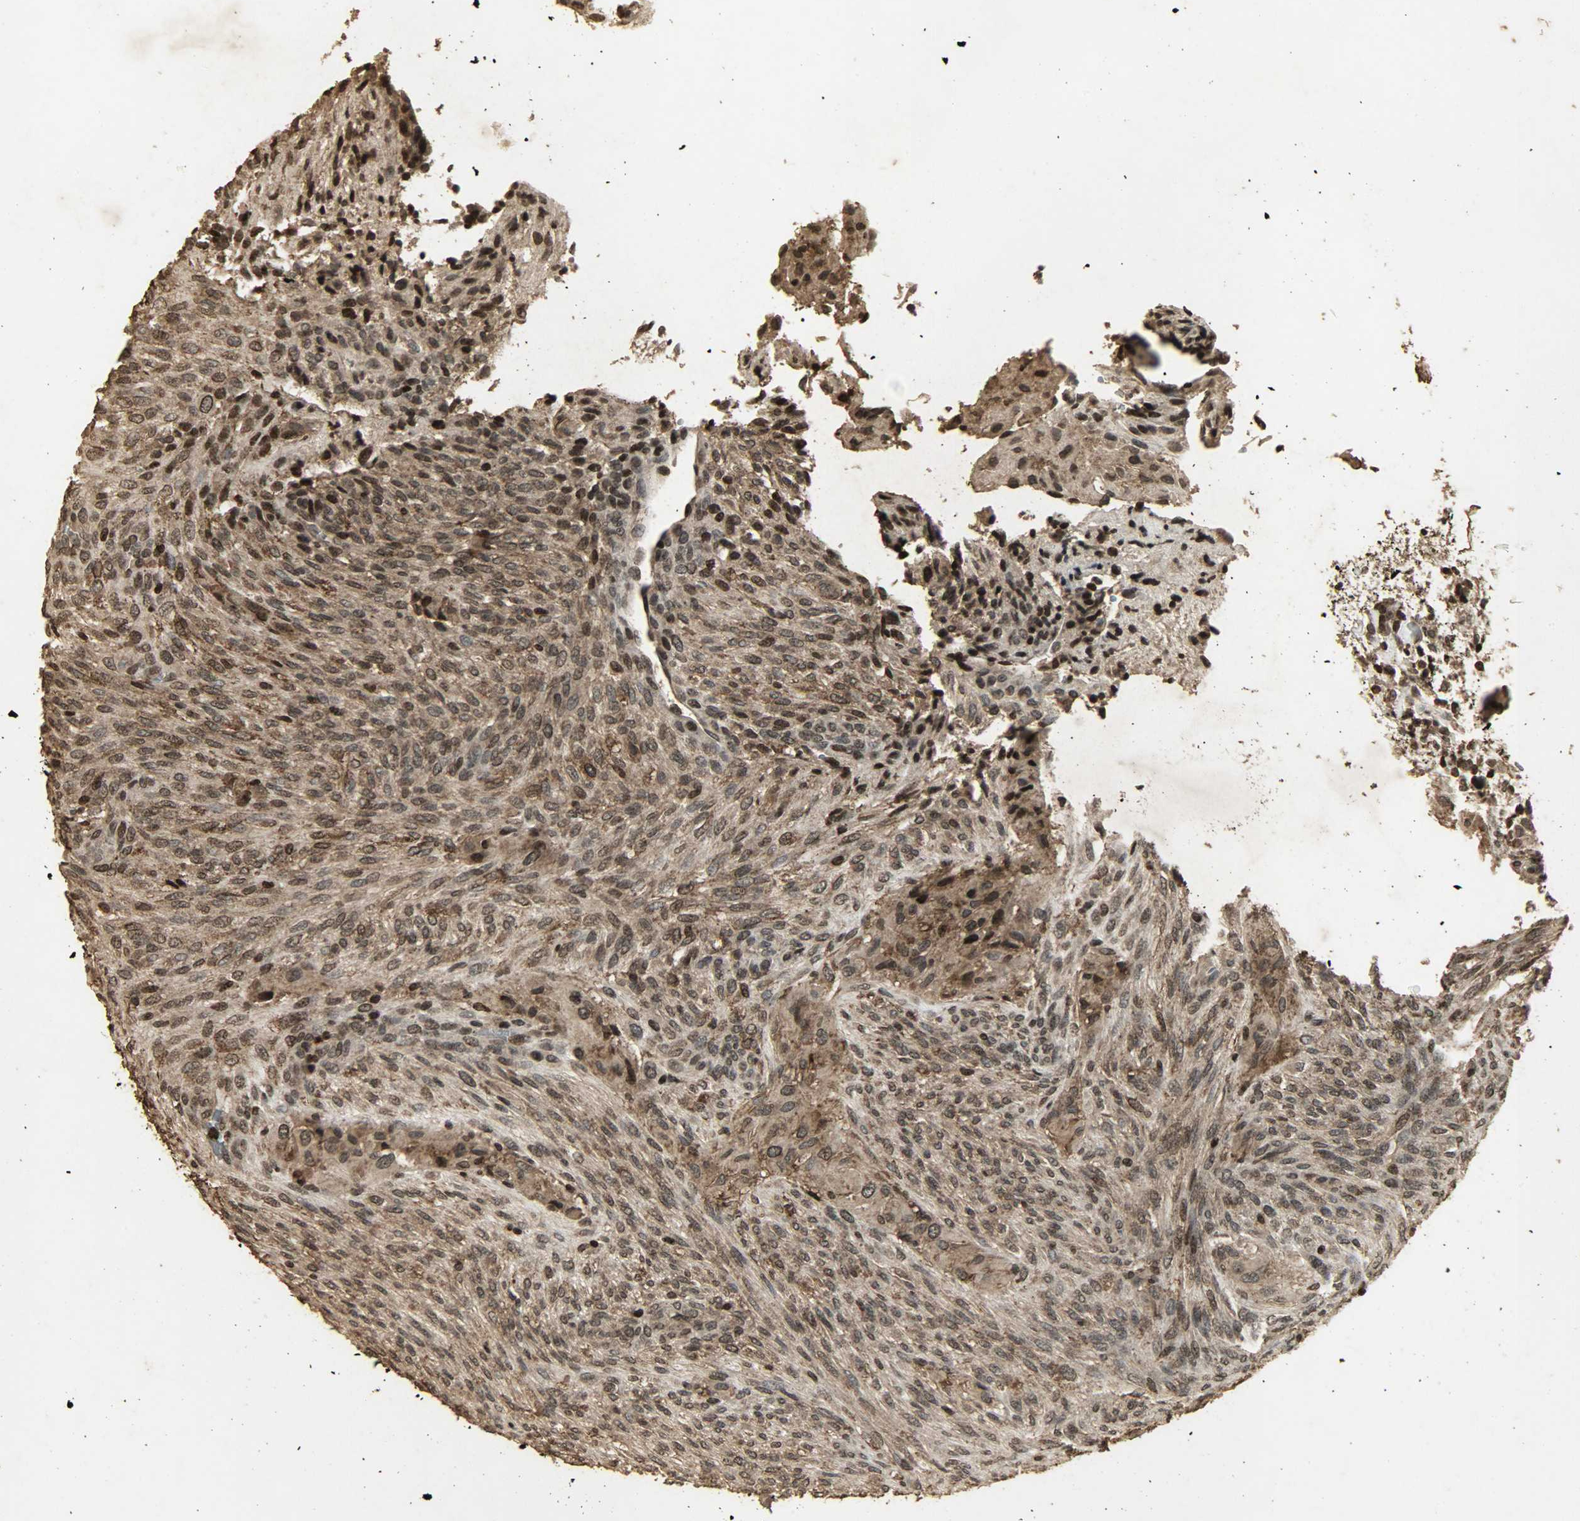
{"staining": {"intensity": "strong", "quantity": ">75%", "location": "cytoplasmic/membranous,nuclear"}, "tissue": "glioma", "cell_type": "Tumor cells", "image_type": "cancer", "snomed": [{"axis": "morphology", "description": "Glioma, malignant, High grade"}, {"axis": "topography", "description": "Cerebral cortex"}], "caption": "DAB immunohistochemical staining of malignant glioma (high-grade) reveals strong cytoplasmic/membranous and nuclear protein expression in about >75% of tumor cells.", "gene": "PPP3R1", "patient": {"sex": "female", "age": 55}}